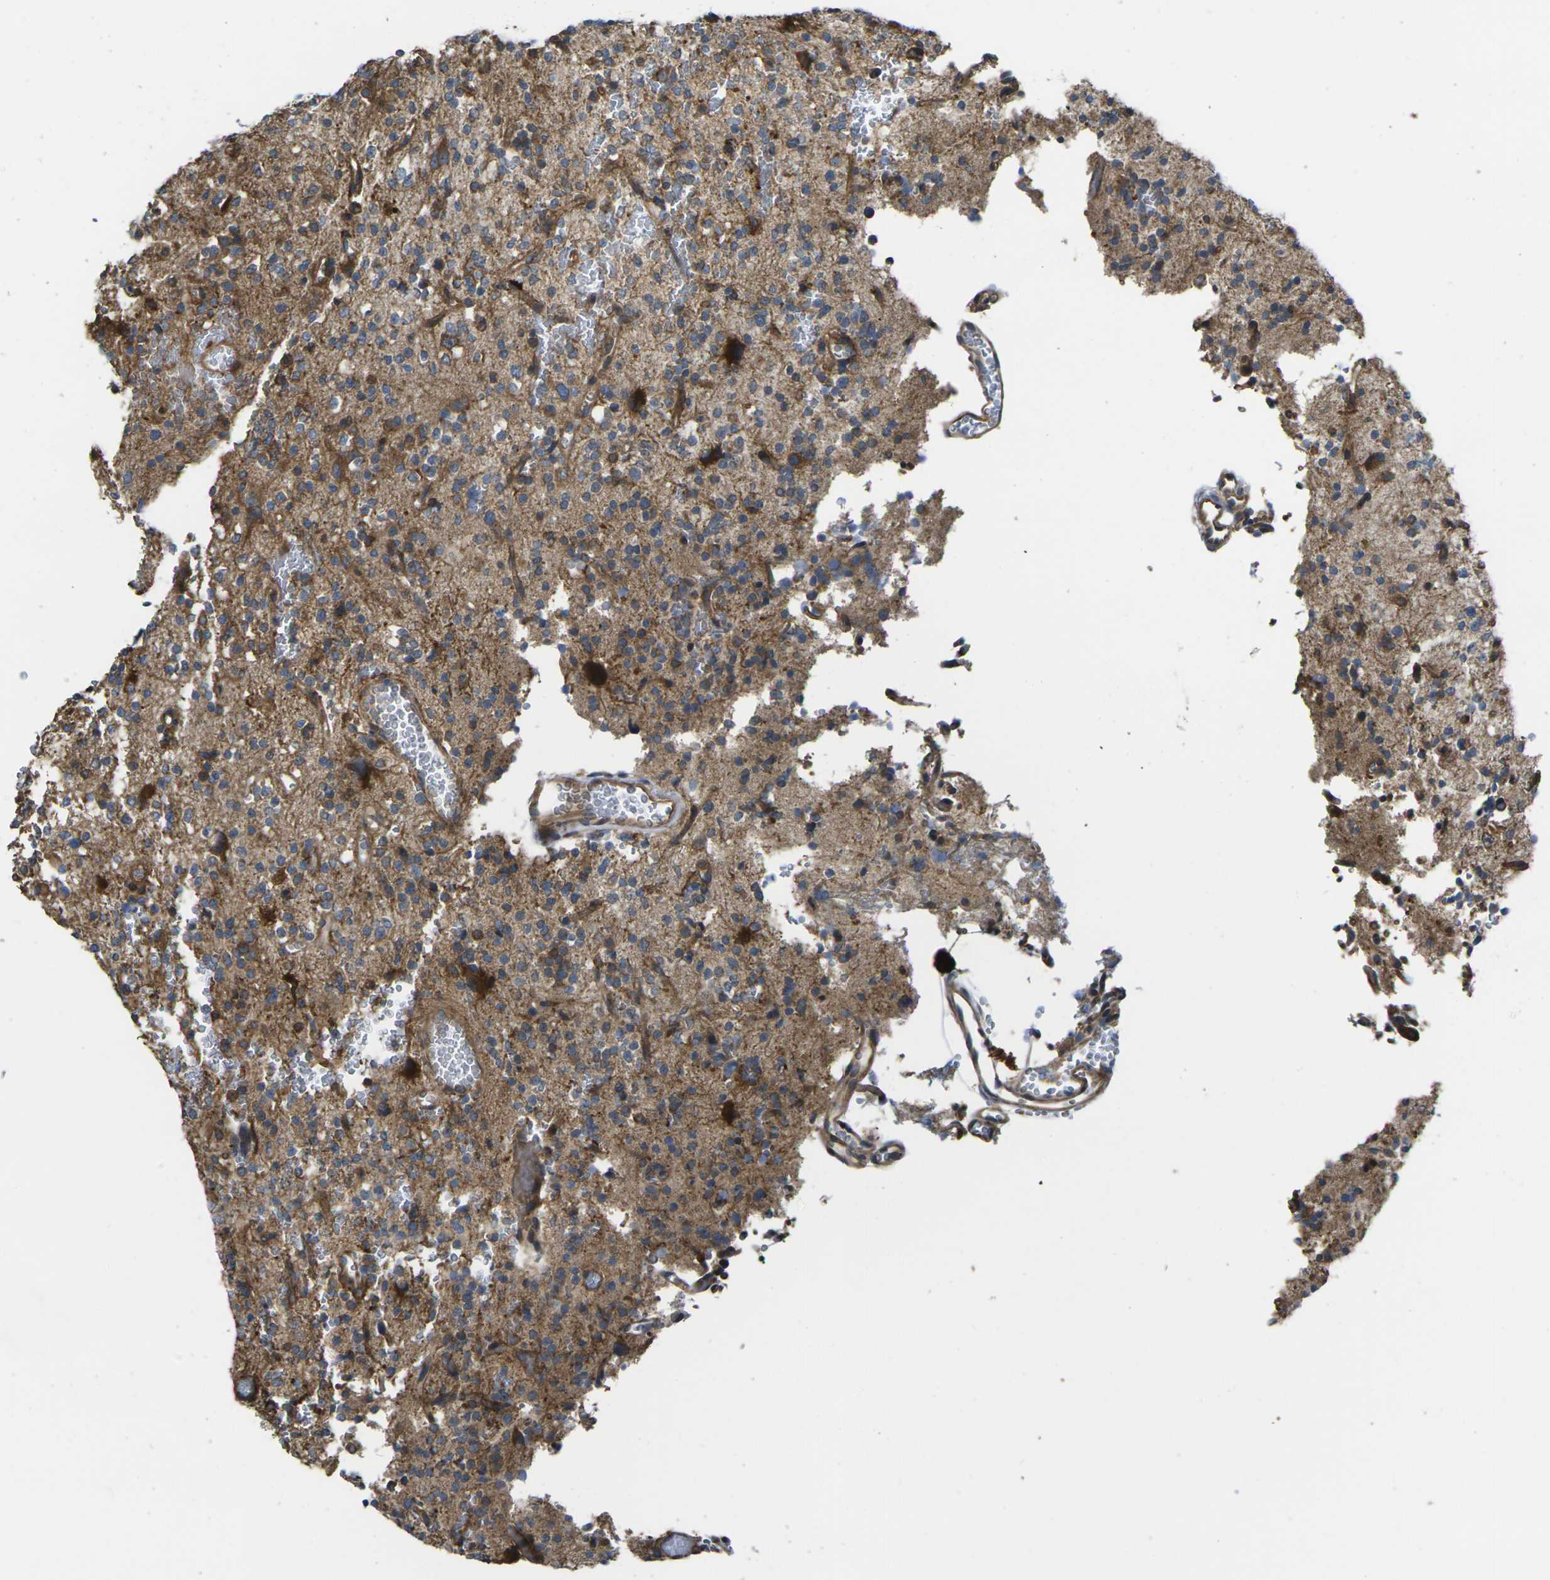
{"staining": {"intensity": "moderate", "quantity": "25%-75%", "location": "cytoplasmic/membranous"}, "tissue": "glioma", "cell_type": "Tumor cells", "image_type": "cancer", "snomed": [{"axis": "morphology", "description": "Glioma, malignant, High grade"}, {"axis": "topography", "description": "Brain"}], "caption": "Moderate cytoplasmic/membranous protein expression is present in about 25%-75% of tumor cells in glioma.", "gene": "FZD1", "patient": {"sex": "male", "age": 47}}